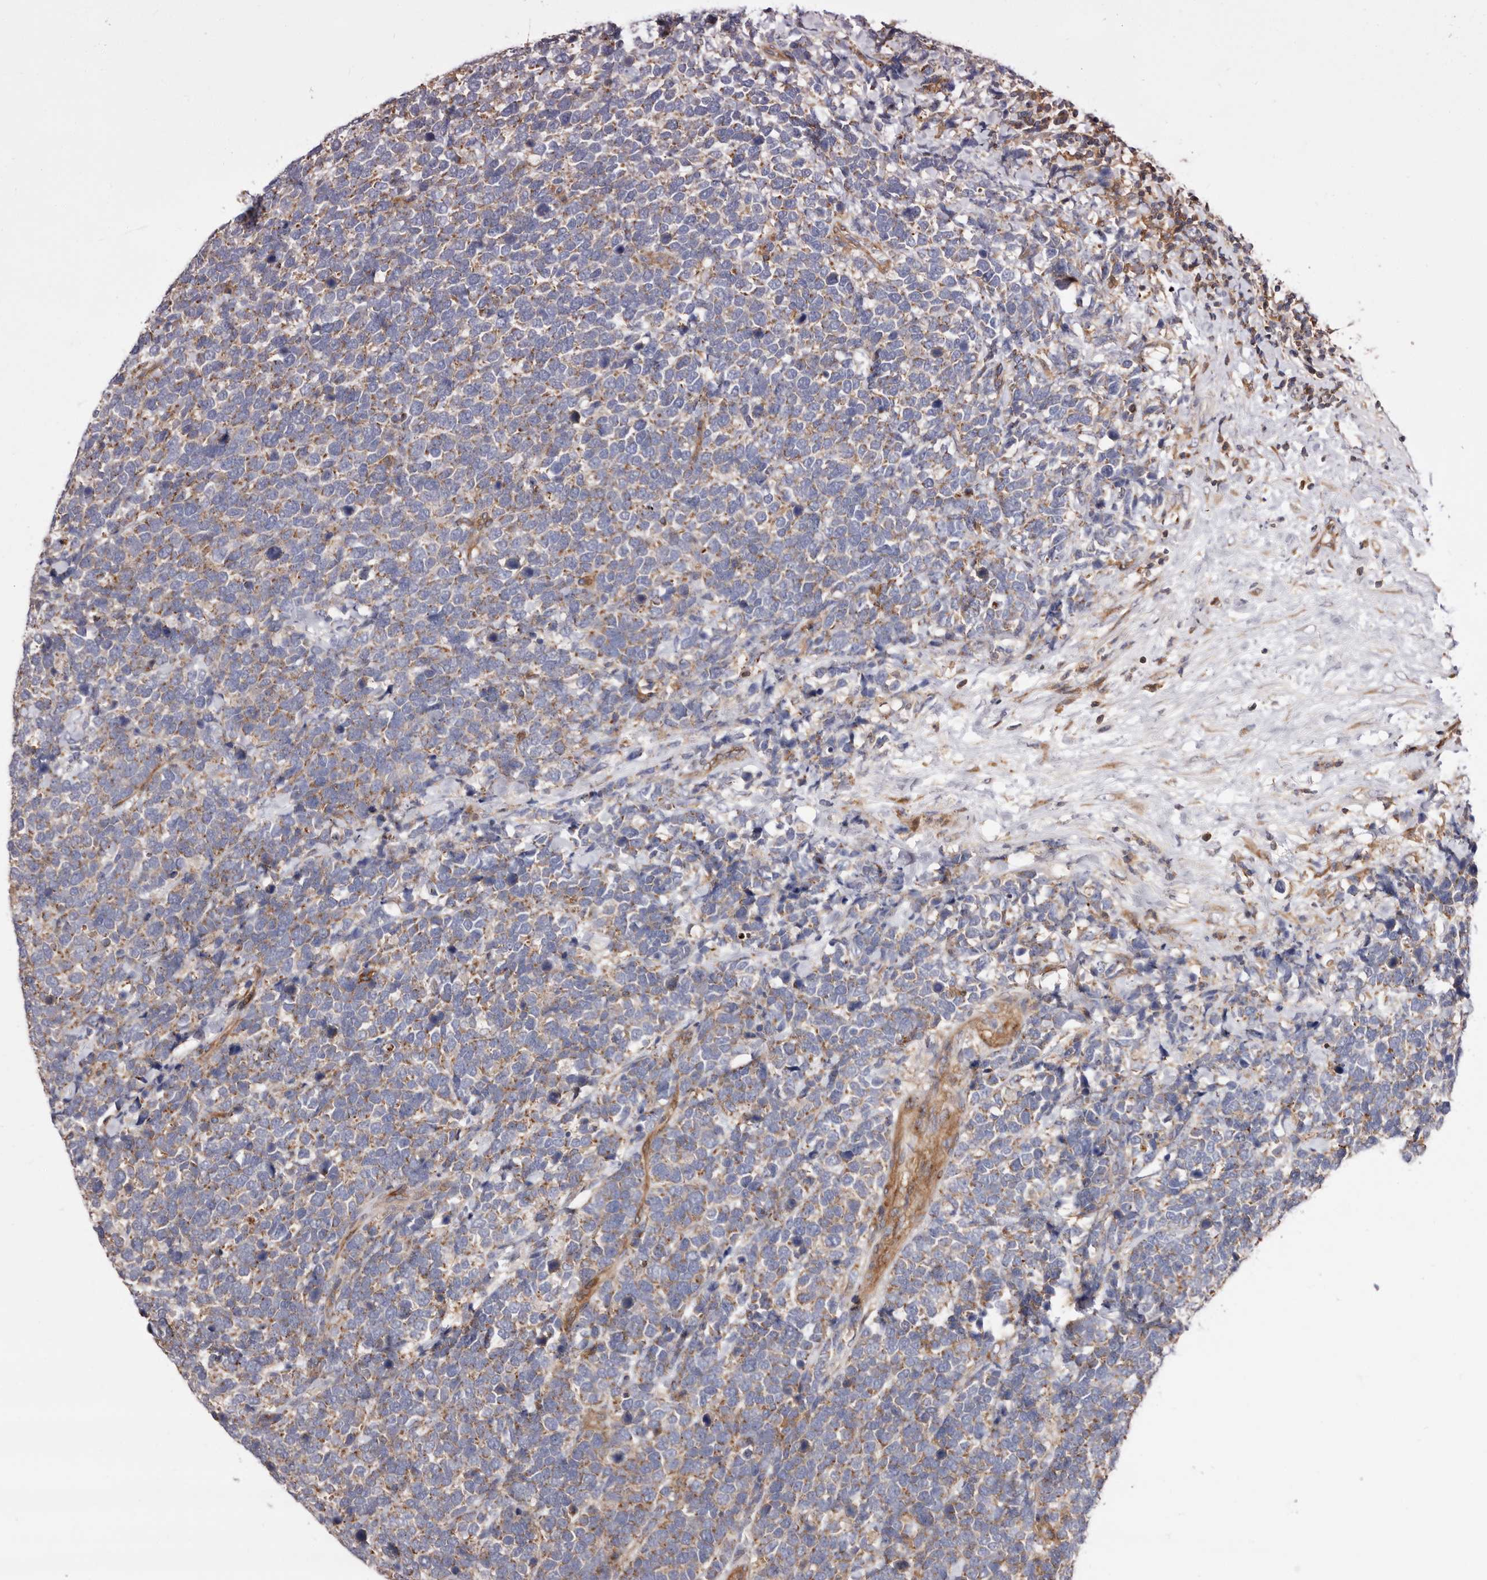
{"staining": {"intensity": "weak", "quantity": "25%-75%", "location": "cytoplasmic/membranous"}, "tissue": "urothelial cancer", "cell_type": "Tumor cells", "image_type": "cancer", "snomed": [{"axis": "morphology", "description": "Urothelial carcinoma, High grade"}, {"axis": "topography", "description": "Urinary bladder"}], "caption": "Tumor cells reveal low levels of weak cytoplasmic/membranous expression in about 25%-75% of cells in human high-grade urothelial carcinoma. (DAB (3,3'-diaminobenzidine) IHC with brightfield microscopy, high magnification).", "gene": "COQ8B", "patient": {"sex": "female", "age": 82}}